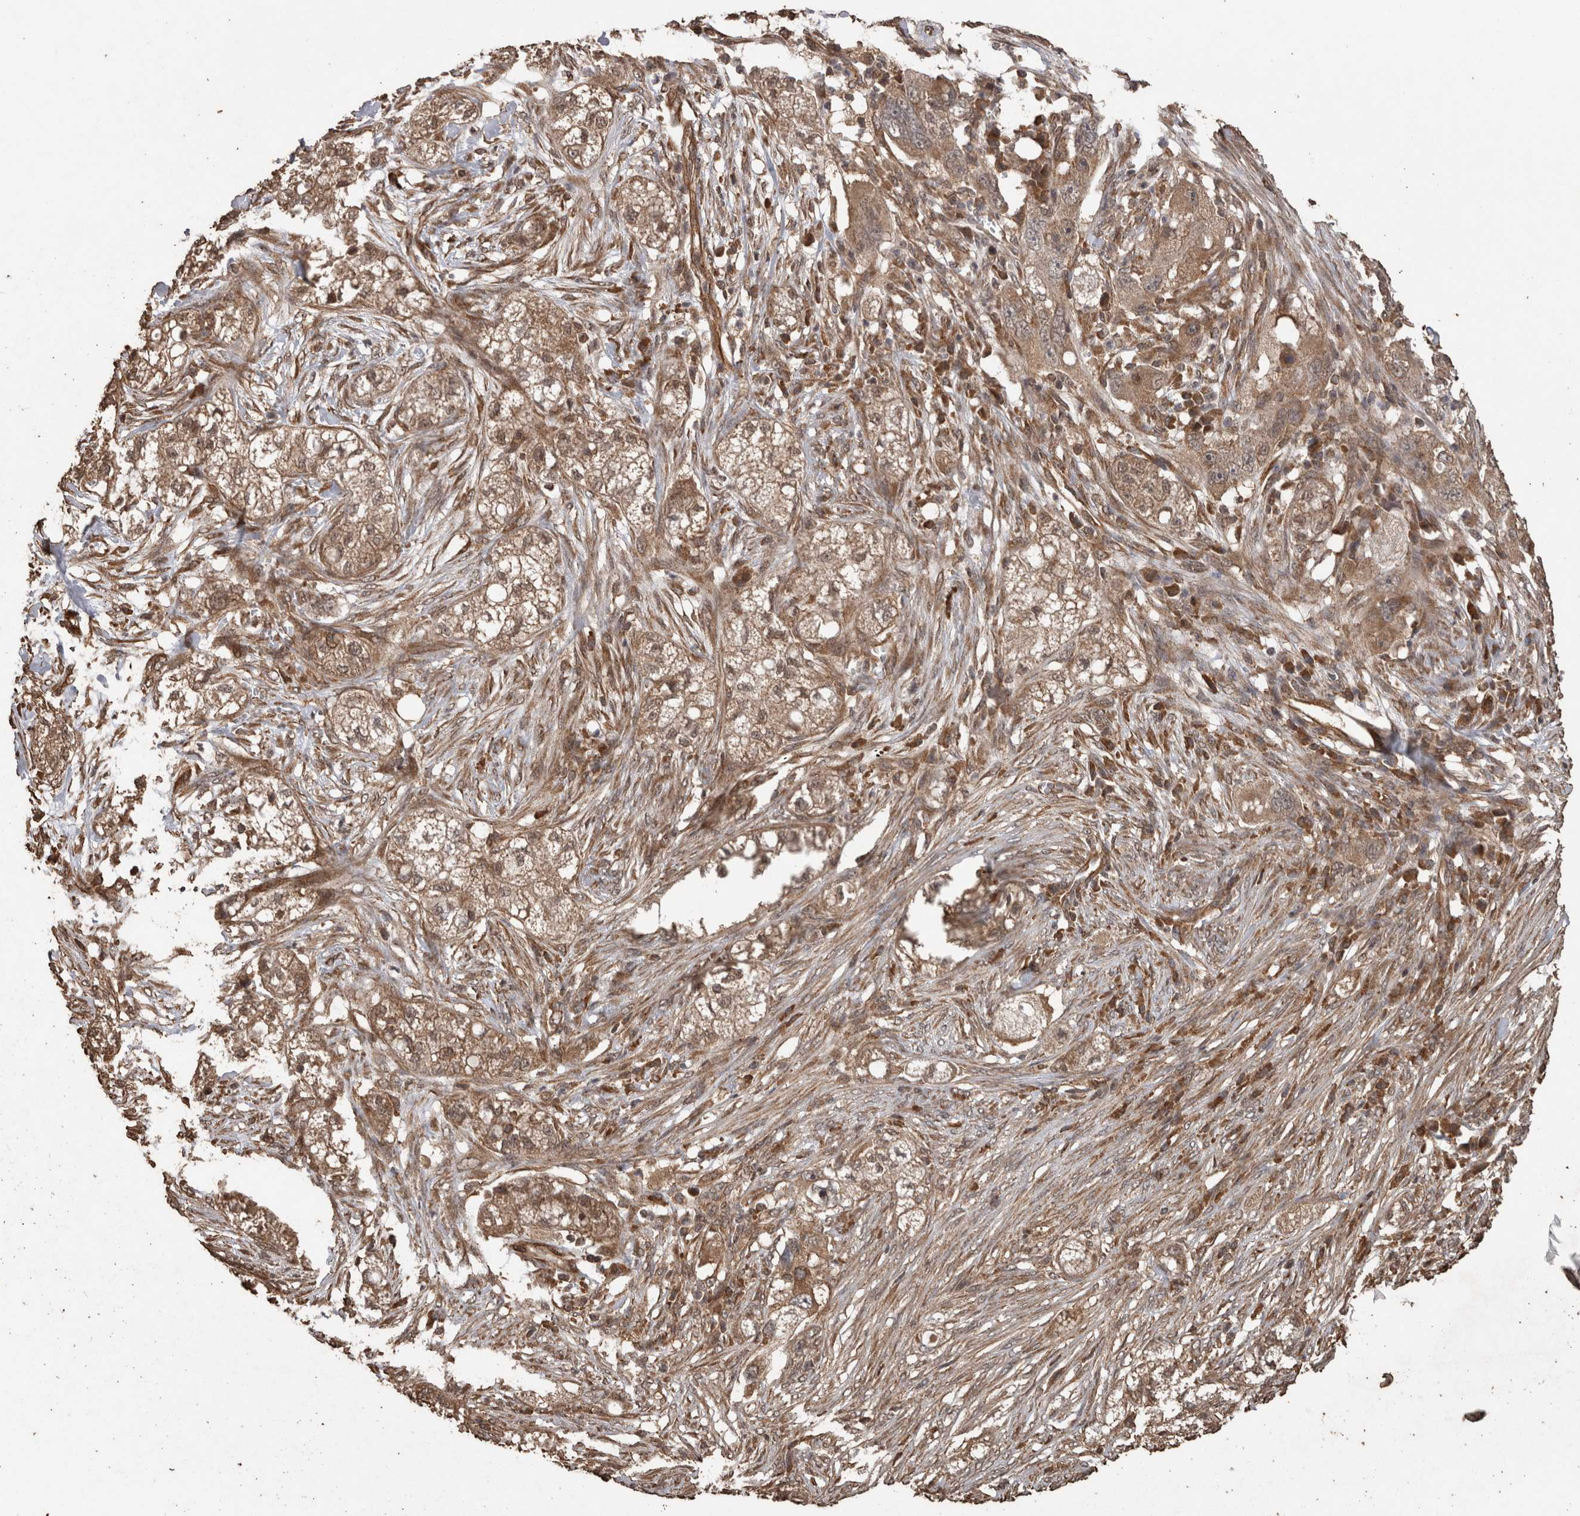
{"staining": {"intensity": "moderate", "quantity": ">75%", "location": "cytoplasmic/membranous"}, "tissue": "pancreatic cancer", "cell_type": "Tumor cells", "image_type": "cancer", "snomed": [{"axis": "morphology", "description": "Adenocarcinoma, NOS"}, {"axis": "topography", "description": "Pancreas"}], "caption": "Pancreatic cancer stained for a protein reveals moderate cytoplasmic/membranous positivity in tumor cells.", "gene": "PINK1", "patient": {"sex": "female", "age": 78}}